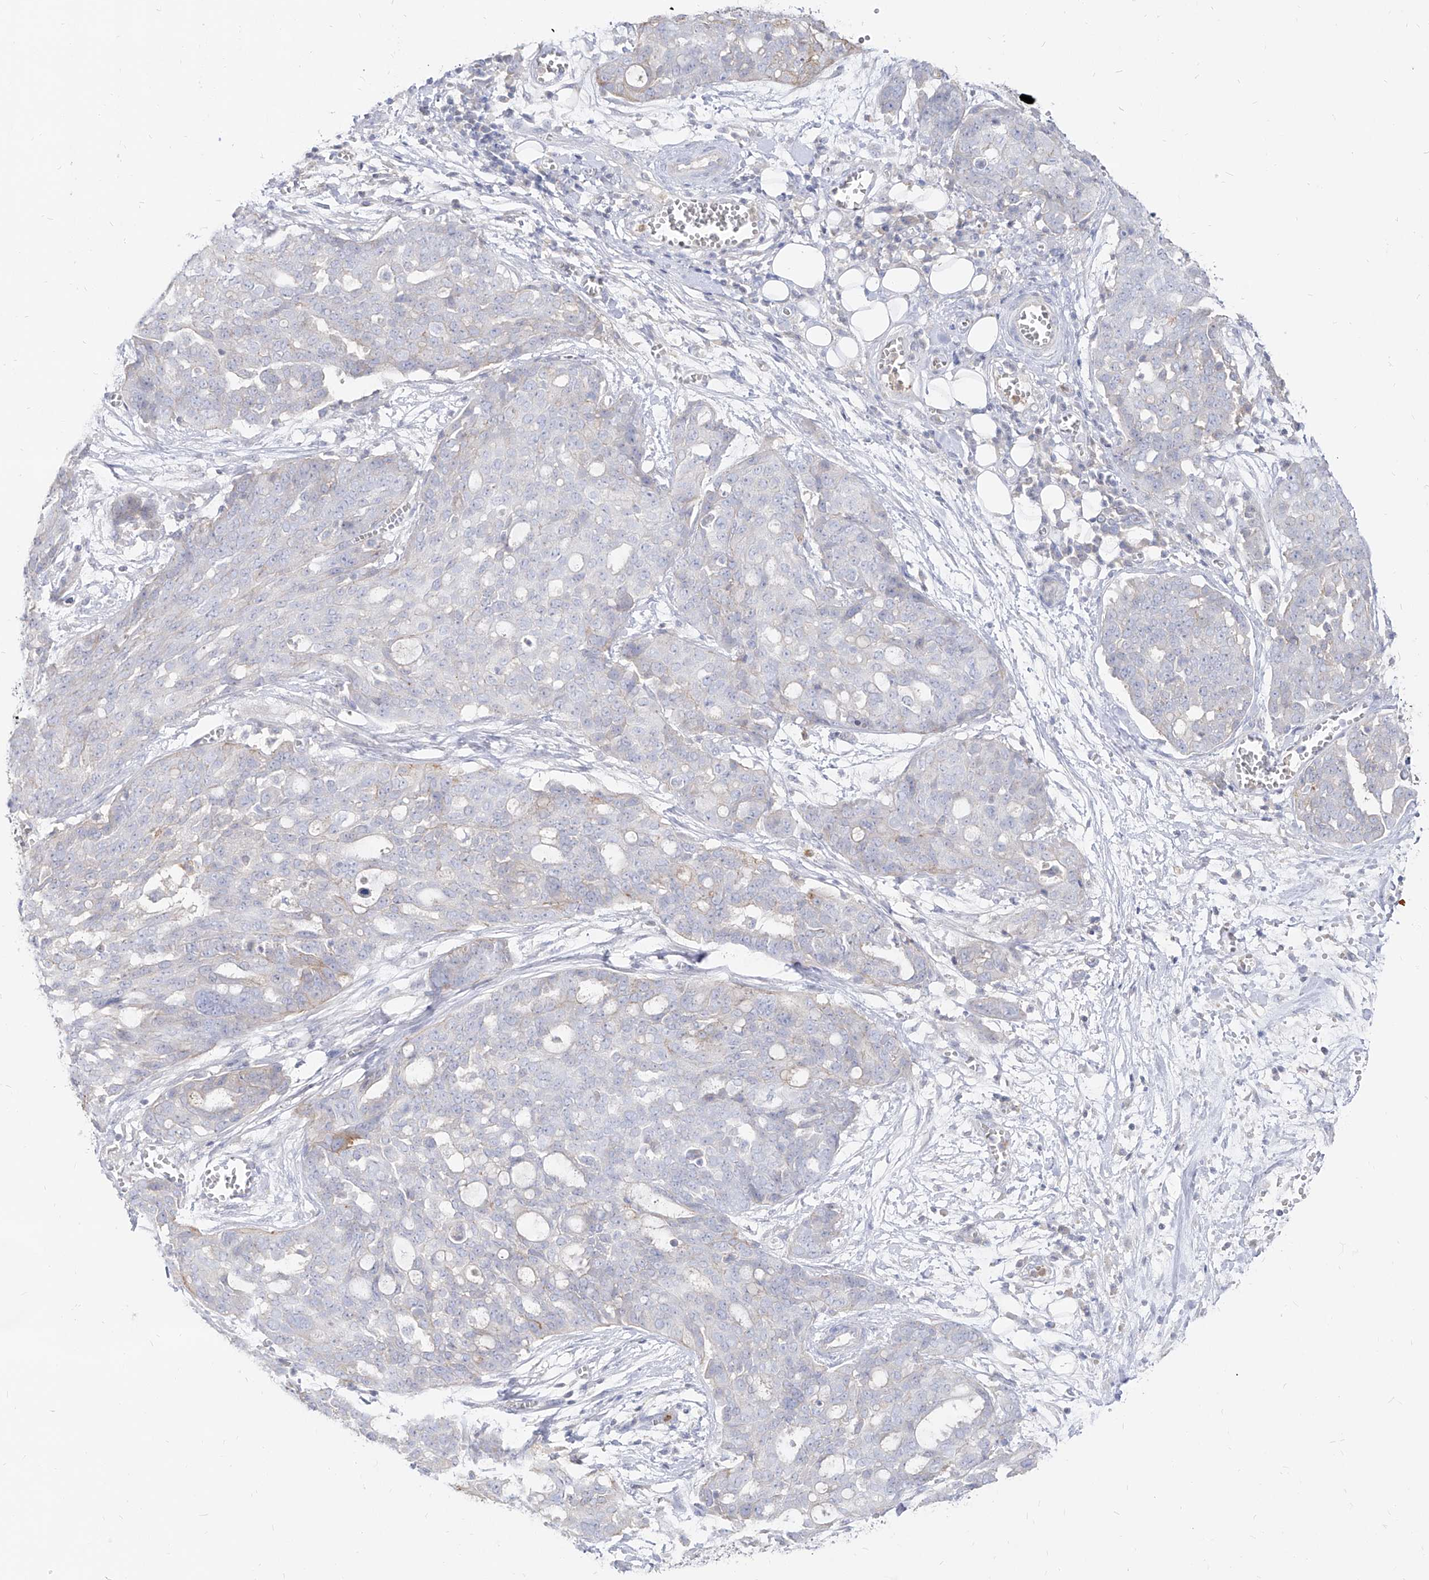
{"staining": {"intensity": "negative", "quantity": "none", "location": "none"}, "tissue": "ovarian cancer", "cell_type": "Tumor cells", "image_type": "cancer", "snomed": [{"axis": "morphology", "description": "Cystadenocarcinoma, serous, NOS"}, {"axis": "topography", "description": "Soft tissue"}, {"axis": "topography", "description": "Ovary"}], "caption": "A high-resolution histopathology image shows IHC staining of ovarian serous cystadenocarcinoma, which displays no significant positivity in tumor cells.", "gene": "RBFOX3", "patient": {"sex": "female", "age": 57}}